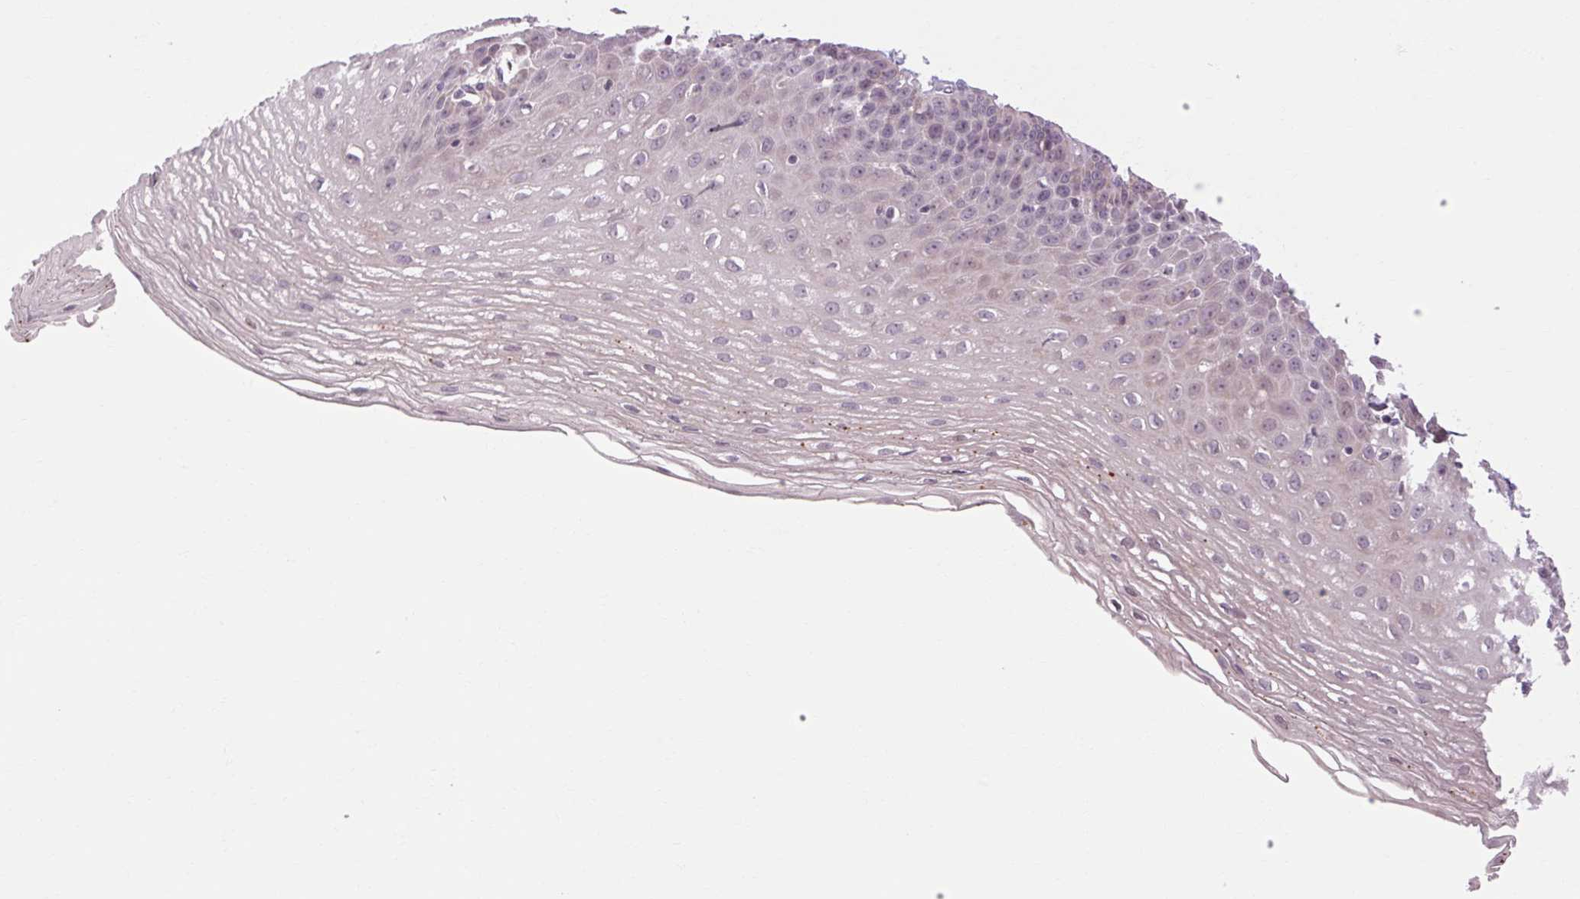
{"staining": {"intensity": "negative", "quantity": "none", "location": "none"}, "tissue": "esophagus", "cell_type": "Squamous epithelial cells", "image_type": "normal", "snomed": [{"axis": "morphology", "description": "Normal tissue, NOS"}, {"axis": "topography", "description": "Esophagus"}], "caption": "This is a micrograph of immunohistochemistry staining of unremarkable esophagus, which shows no staining in squamous epithelial cells.", "gene": "KLHL40", "patient": {"sex": "female", "age": 81}}